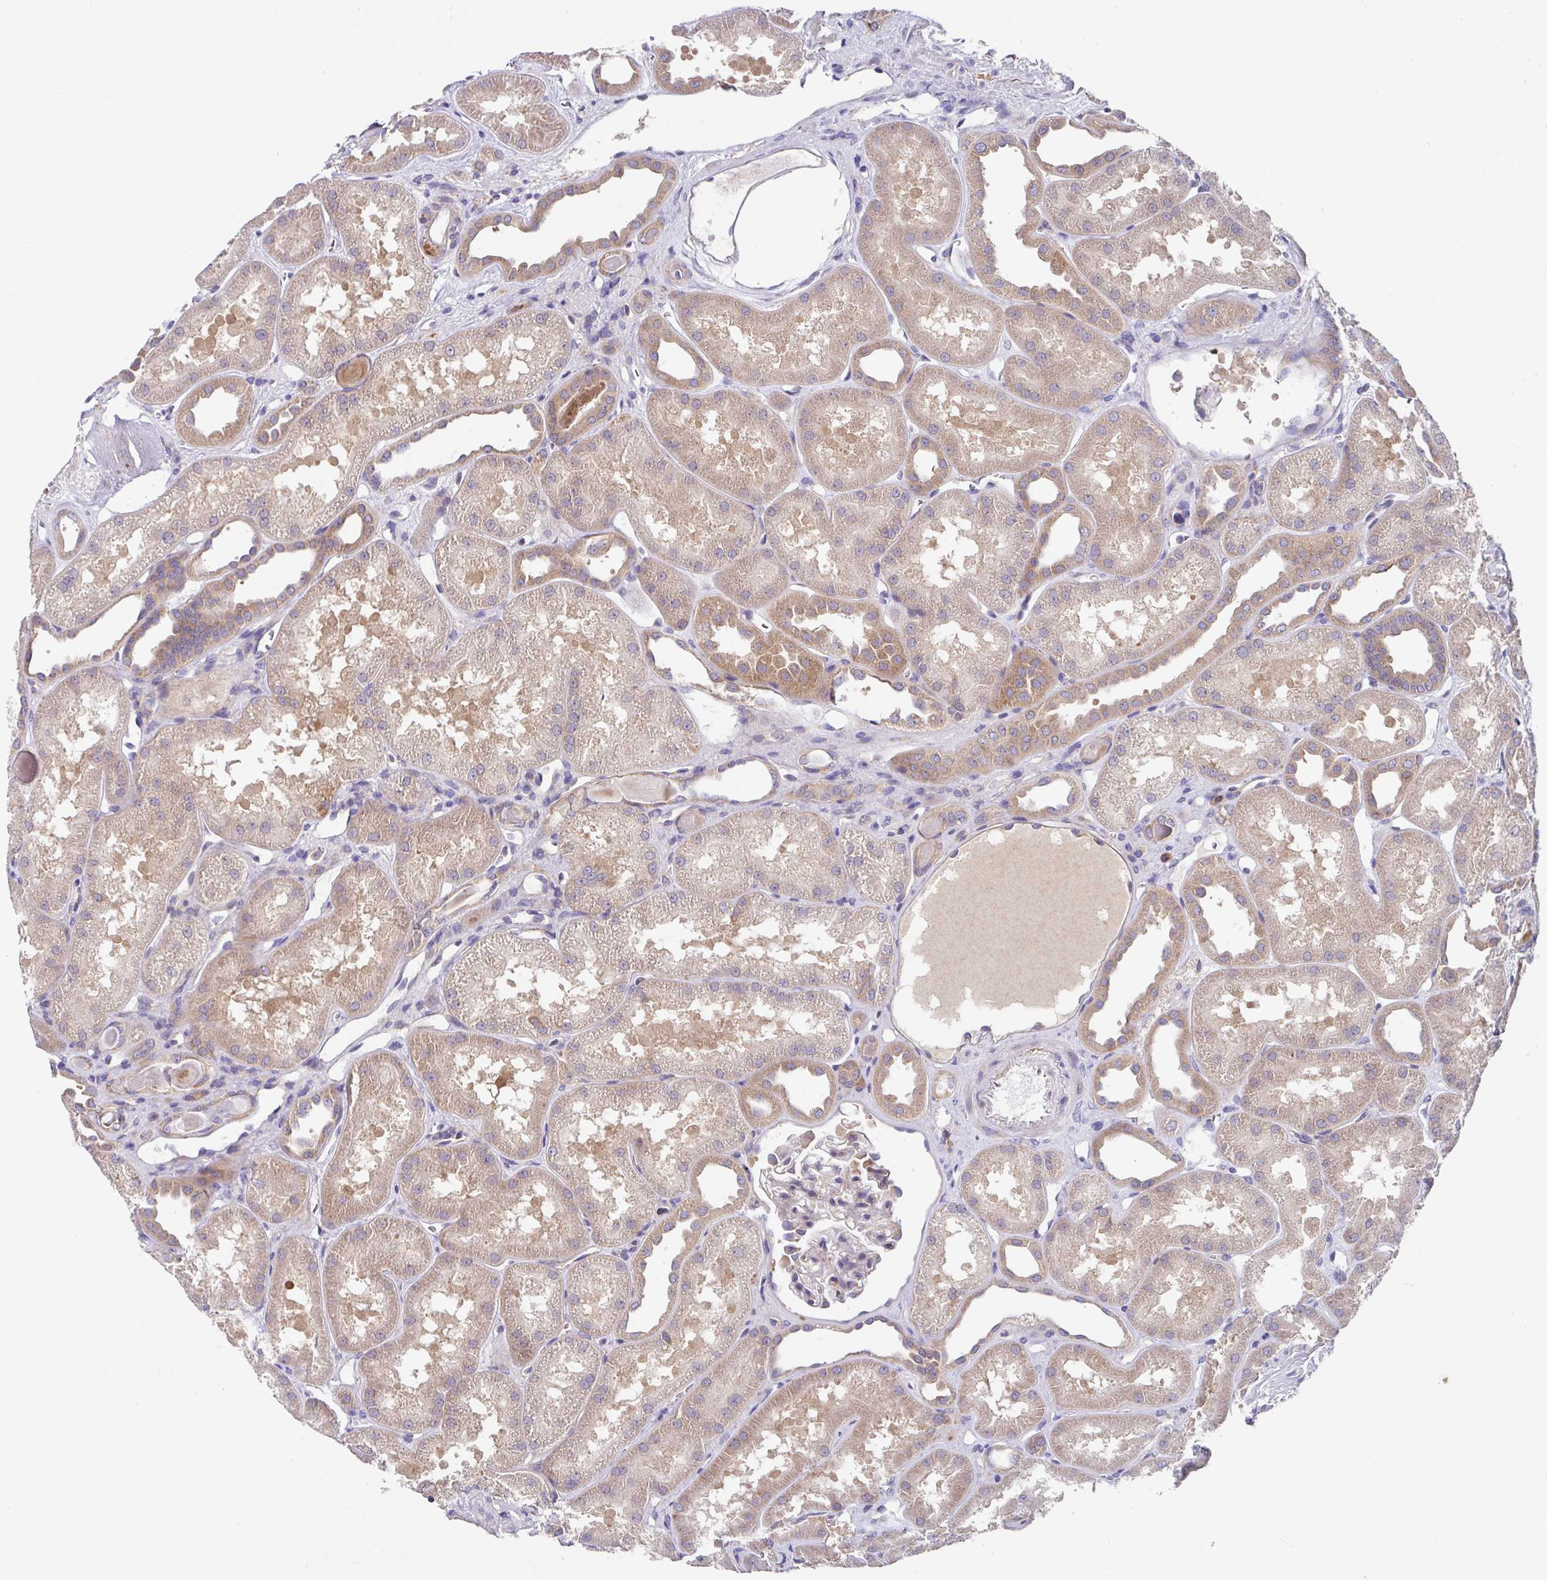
{"staining": {"intensity": "negative", "quantity": "none", "location": "none"}, "tissue": "kidney", "cell_type": "Cells in glomeruli", "image_type": "normal", "snomed": [{"axis": "morphology", "description": "Normal tissue, NOS"}, {"axis": "topography", "description": "Kidney"}], "caption": "DAB immunohistochemical staining of normal kidney reveals no significant expression in cells in glomeruli. (Brightfield microscopy of DAB immunohistochemistry at high magnification).", "gene": "EIF4B", "patient": {"sex": "male", "age": 61}}